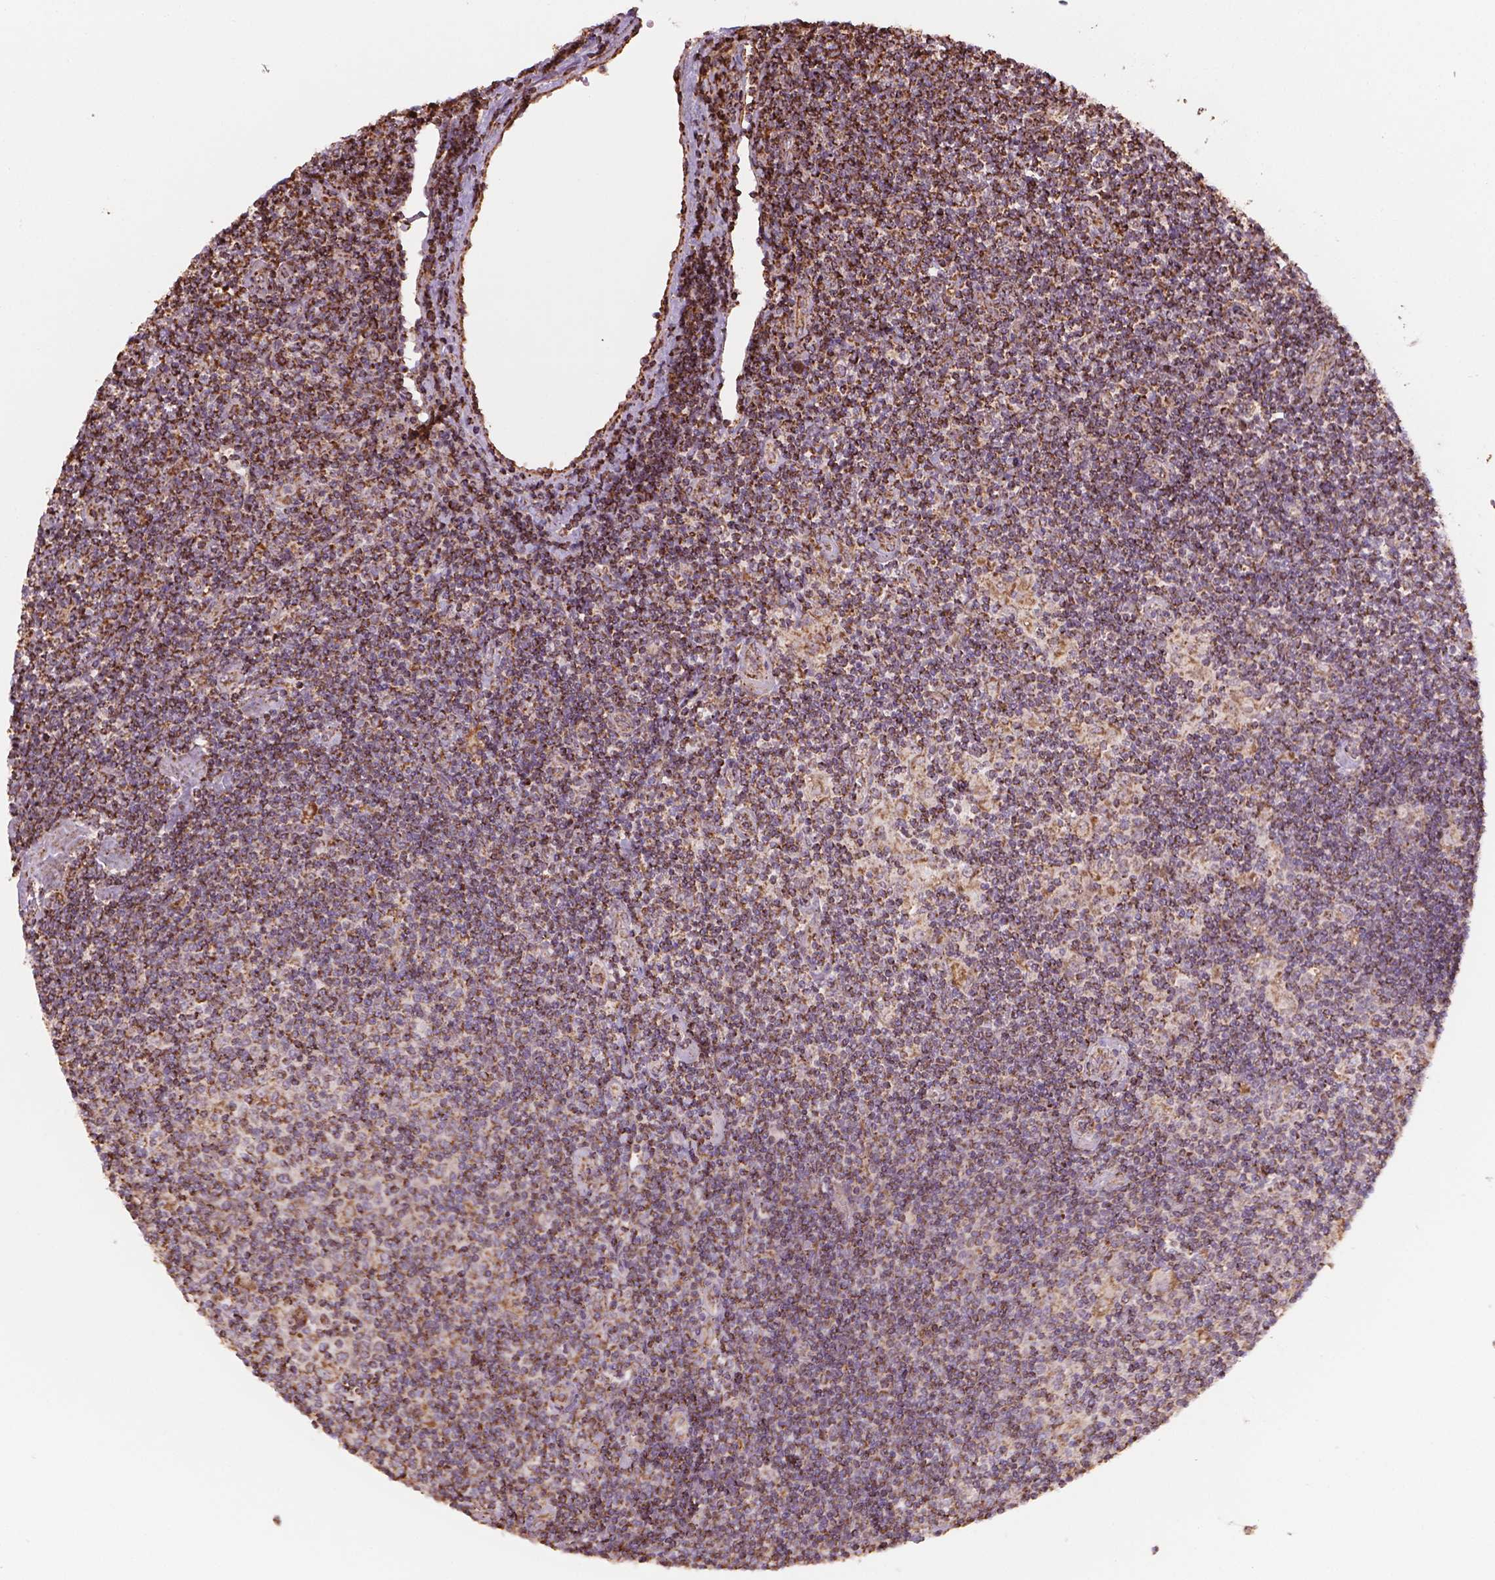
{"staining": {"intensity": "moderate", "quantity": ">75%", "location": "cytoplasmic/membranous"}, "tissue": "lymphoma", "cell_type": "Tumor cells", "image_type": "cancer", "snomed": [{"axis": "morphology", "description": "Hodgkin's disease, NOS"}, {"axis": "topography", "description": "Lymph node"}], "caption": "Moderate cytoplasmic/membranous staining for a protein is appreciated in approximately >75% of tumor cells of lymphoma using immunohistochemistry.", "gene": "HS3ST3A1", "patient": {"sex": "male", "age": 40}}